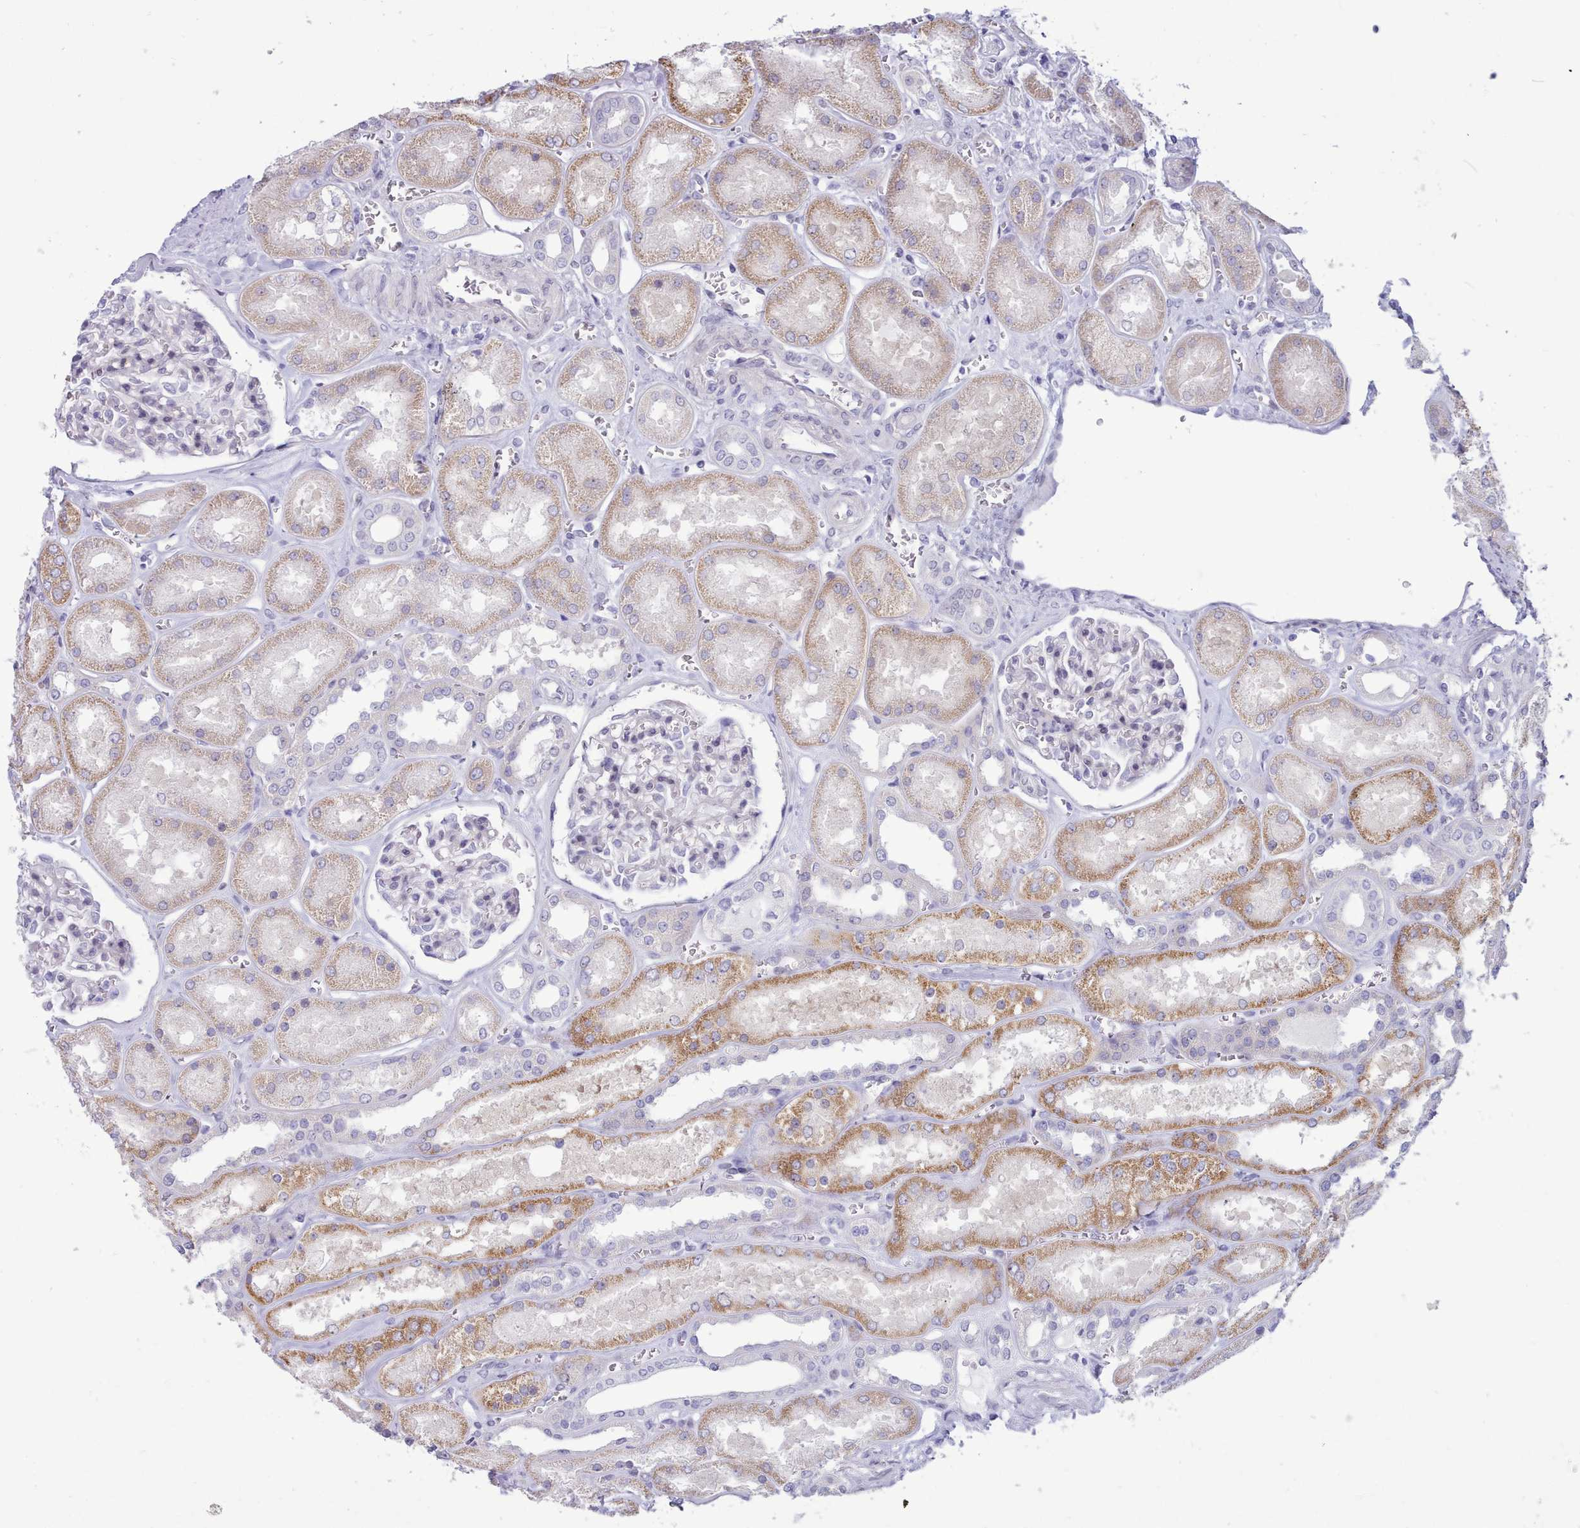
{"staining": {"intensity": "negative", "quantity": "none", "location": "none"}, "tissue": "kidney", "cell_type": "Cells in glomeruli", "image_type": "normal", "snomed": [{"axis": "morphology", "description": "Normal tissue, NOS"}, {"axis": "morphology", "description": "Adenocarcinoma, NOS"}, {"axis": "topography", "description": "Kidney"}], "caption": "Immunohistochemistry (IHC) histopathology image of unremarkable kidney: kidney stained with DAB (3,3'-diaminobenzidine) displays no significant protein positivity in cells in glomeruli. Brightfield microscopy of immunohistochemistry (IHC) stained with DAB (3,3'-diaminobenzidine) (brown) and hematoxylin (blue), captured at high magnification.", "gene": "TMEM253", "patient": {"sex": "female", "age": 68}}